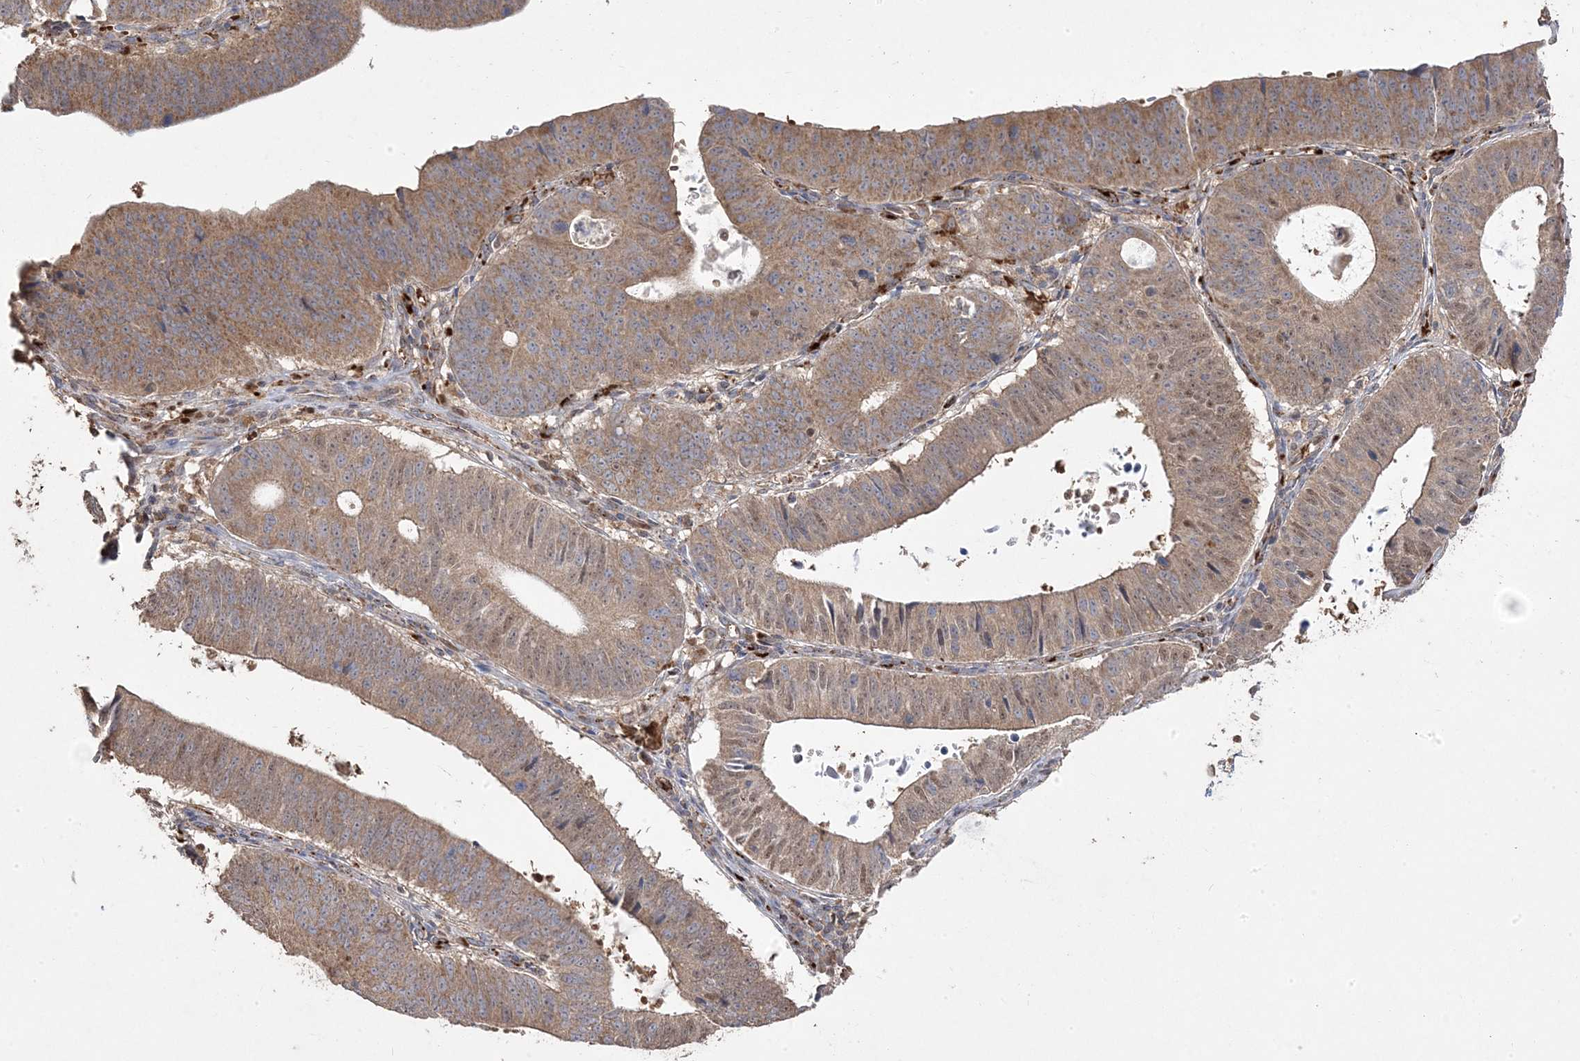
{"staining": {"intensity": "moderate", "quantity": ">75%", "location": "cytoplasmic/membranous"}, "tissue": "stomach cancer", "cell_type": "Tumor cells", "image_type": "cancer", "snomed": [{"axis": "morphology", "description": "Adenocarcinoma, NOS"}, {"axis": "topography", "description": "Stomach"}], "caption": "Brown immunohistochemical staining in adenocarcinoma (stomach) shows moderate cytoplasmic/membranous expression in about >75% of tumor cells.", "gene": "PPOX", "patient": {"sex": "male", "age": 59}}